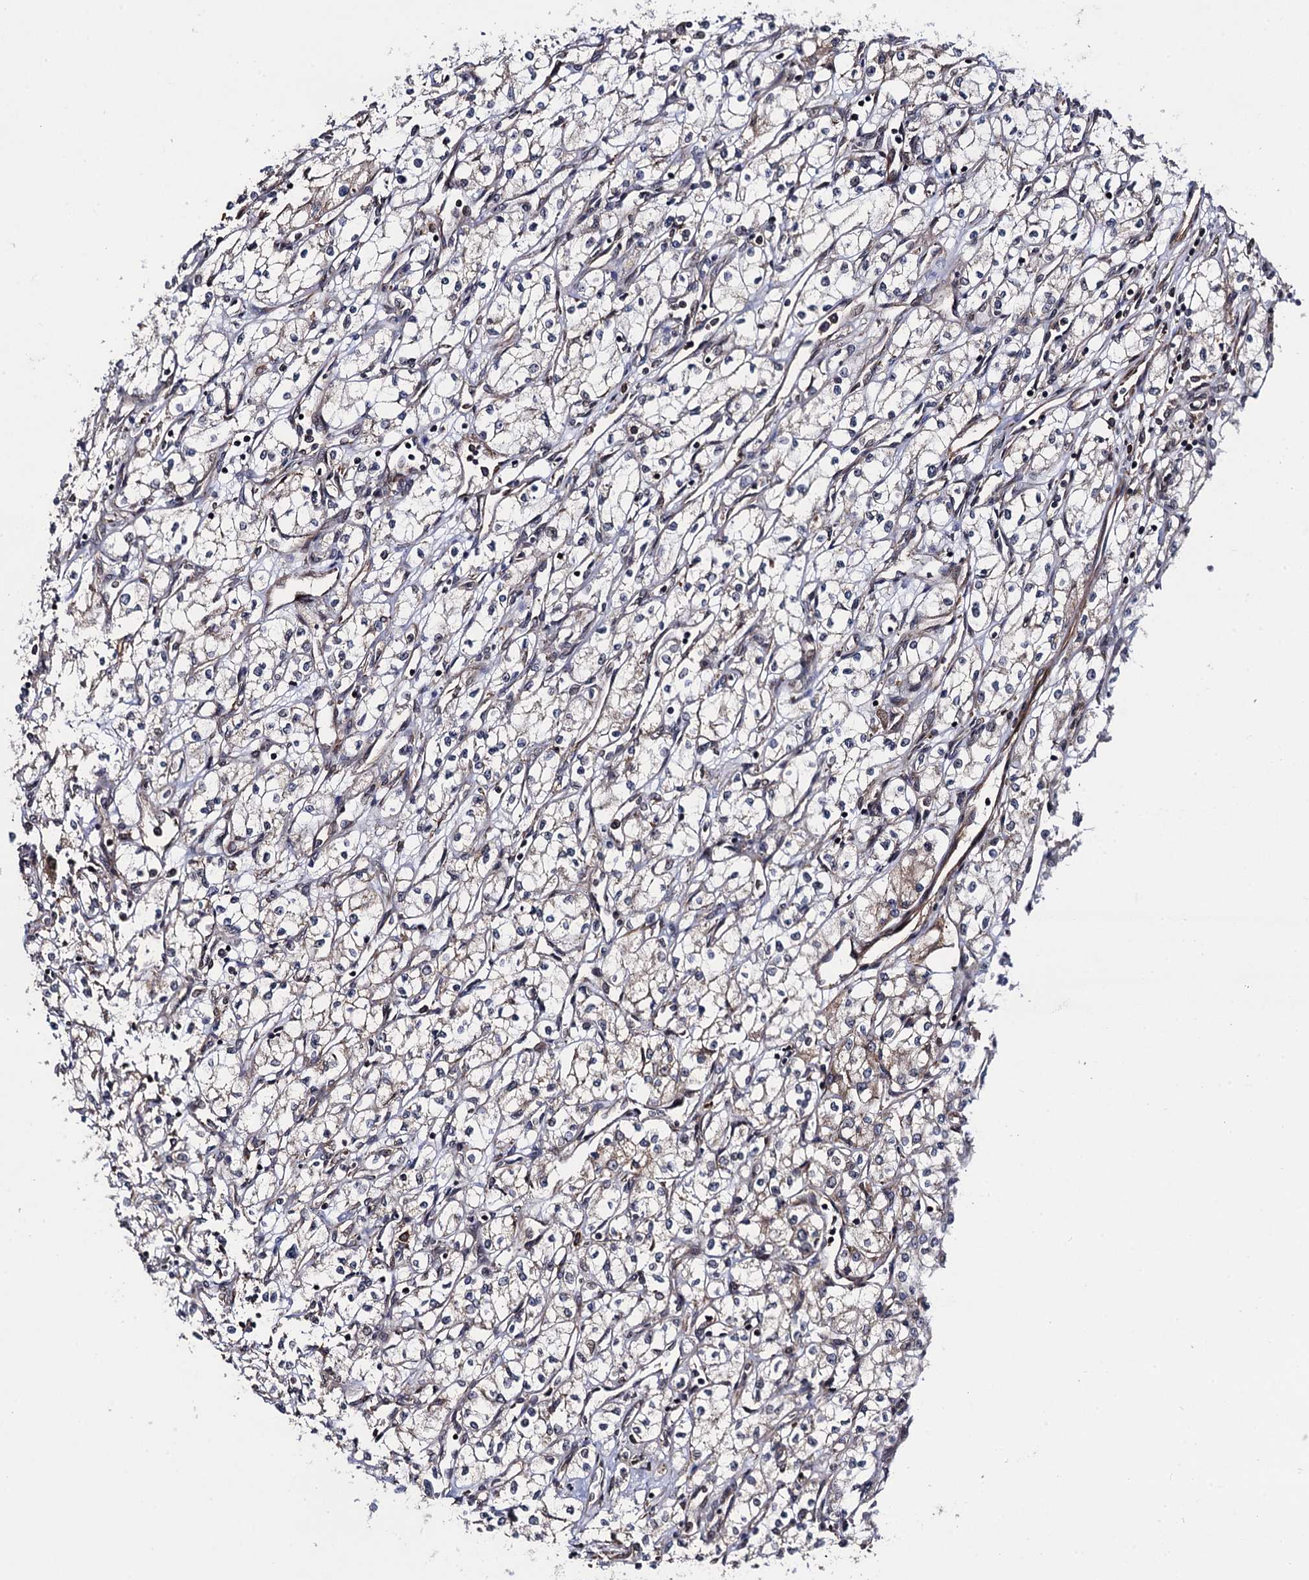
{"staining": {"intensity": "weak", "quantity": "<25%", "location": "cytoplasmic/membranous"}, "tissue": "renal cancer", "cell_type": "Tumor cells", "image_type": "cancer", "snomed": [{"axis": "morphology", "description": "Adenocarcinoma, NOS"}, {"axis": "topography", "description": "Kidney"}], "caption": "Tumor cells show no significant staining in renal cancer.", "gene": "FSIP1", "patient": {"sex": "male", "age": 59}}